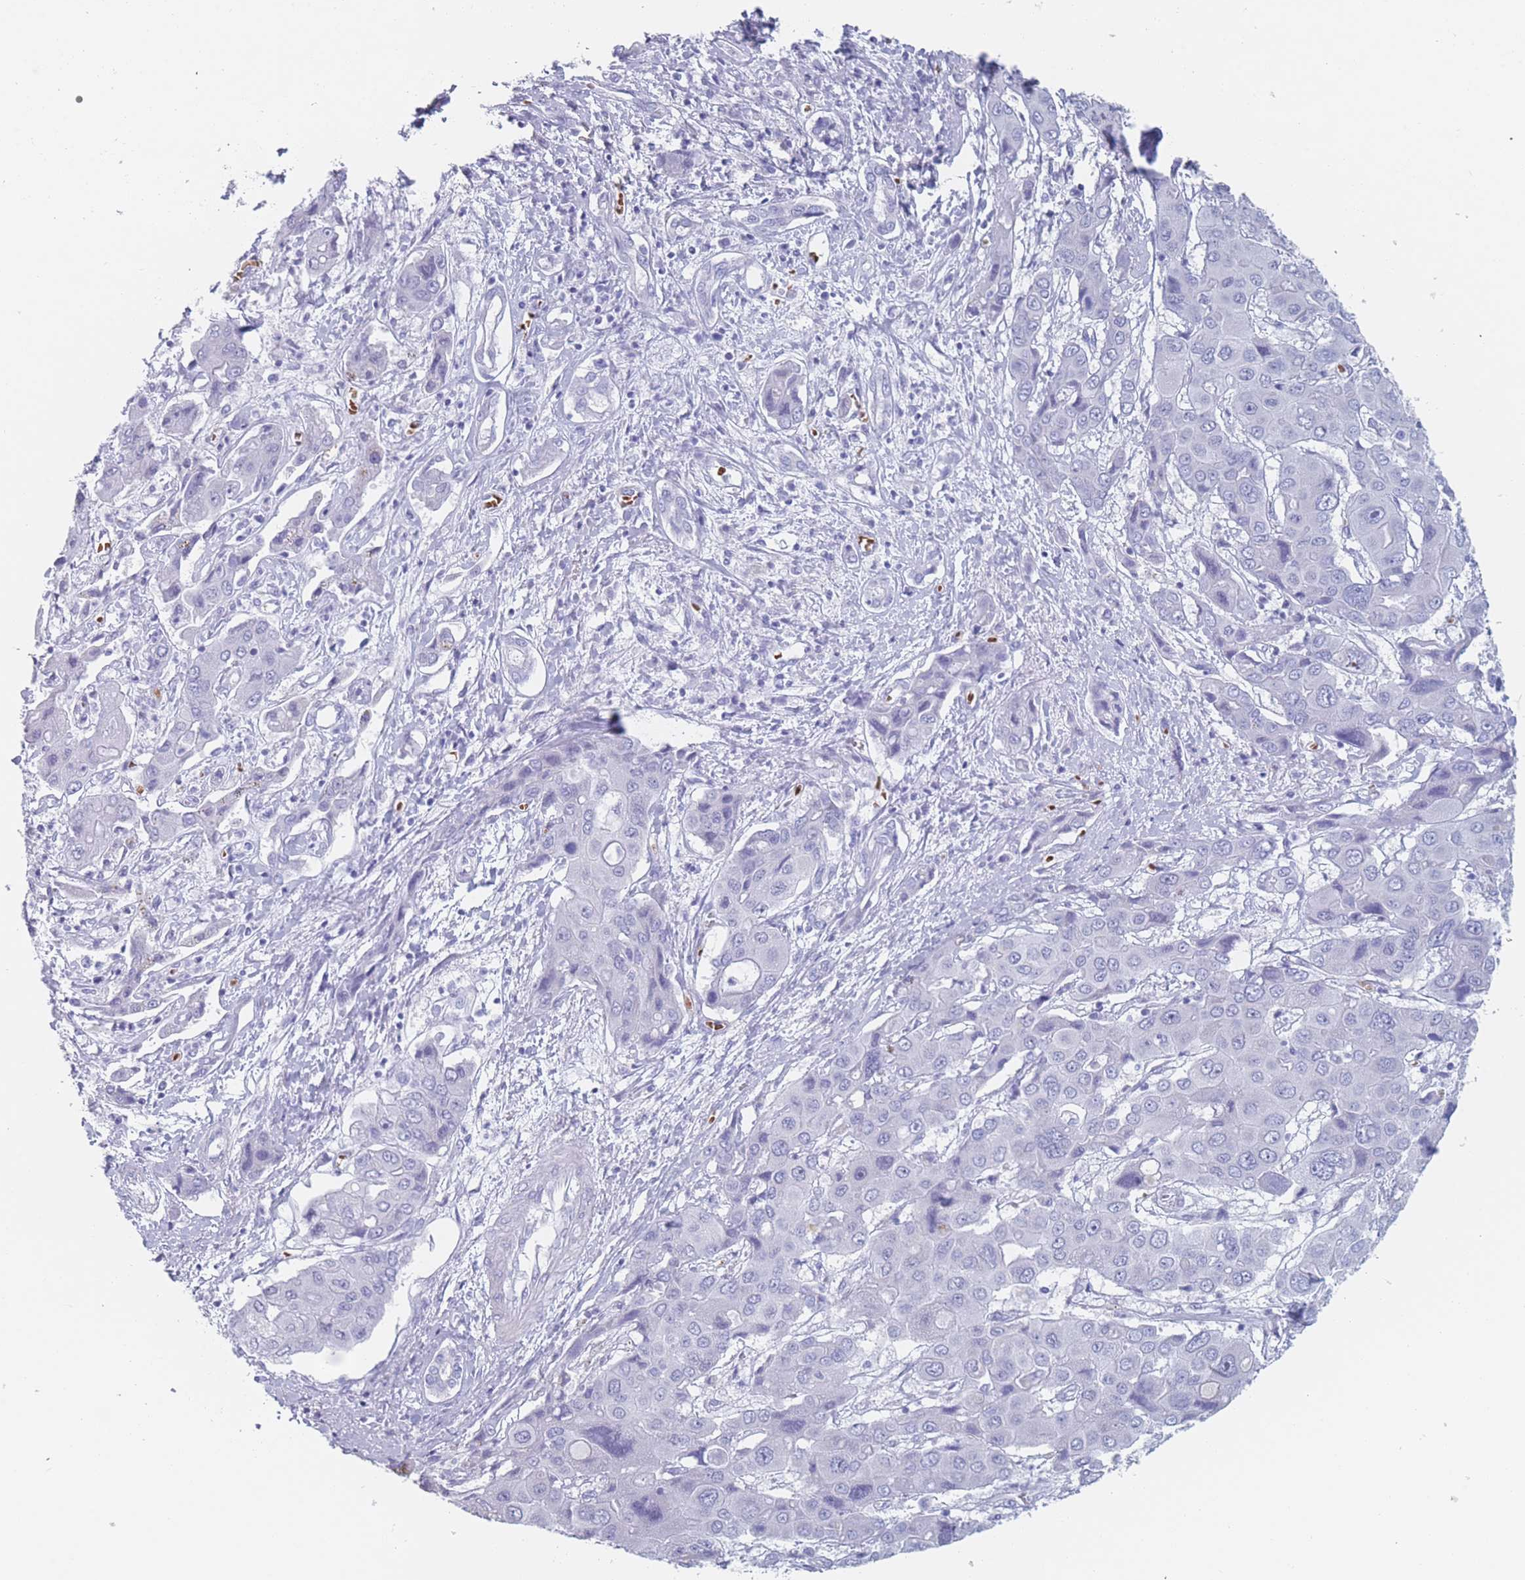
{"staining": {"intensity": "negative", "quantity": "none", "location": "none"}, "tissue": "liver cancer", "cell_type": "Tumor cells", "image_type": "cancer", "snomed": [{"axis": "morphology", "description": "Cholangiocarcinoma"}, {"axis": "topography", "description": "Liver"}], "caption": "DAB (3,3'-diaminobenzidine) immunohistochemical staining of human liver cancer (cholangiocarcinoma) demonstrates no significant positivity in tumor cells.", "gene": "OR5D16", "patient": {"sex": "male", "age": 67}}